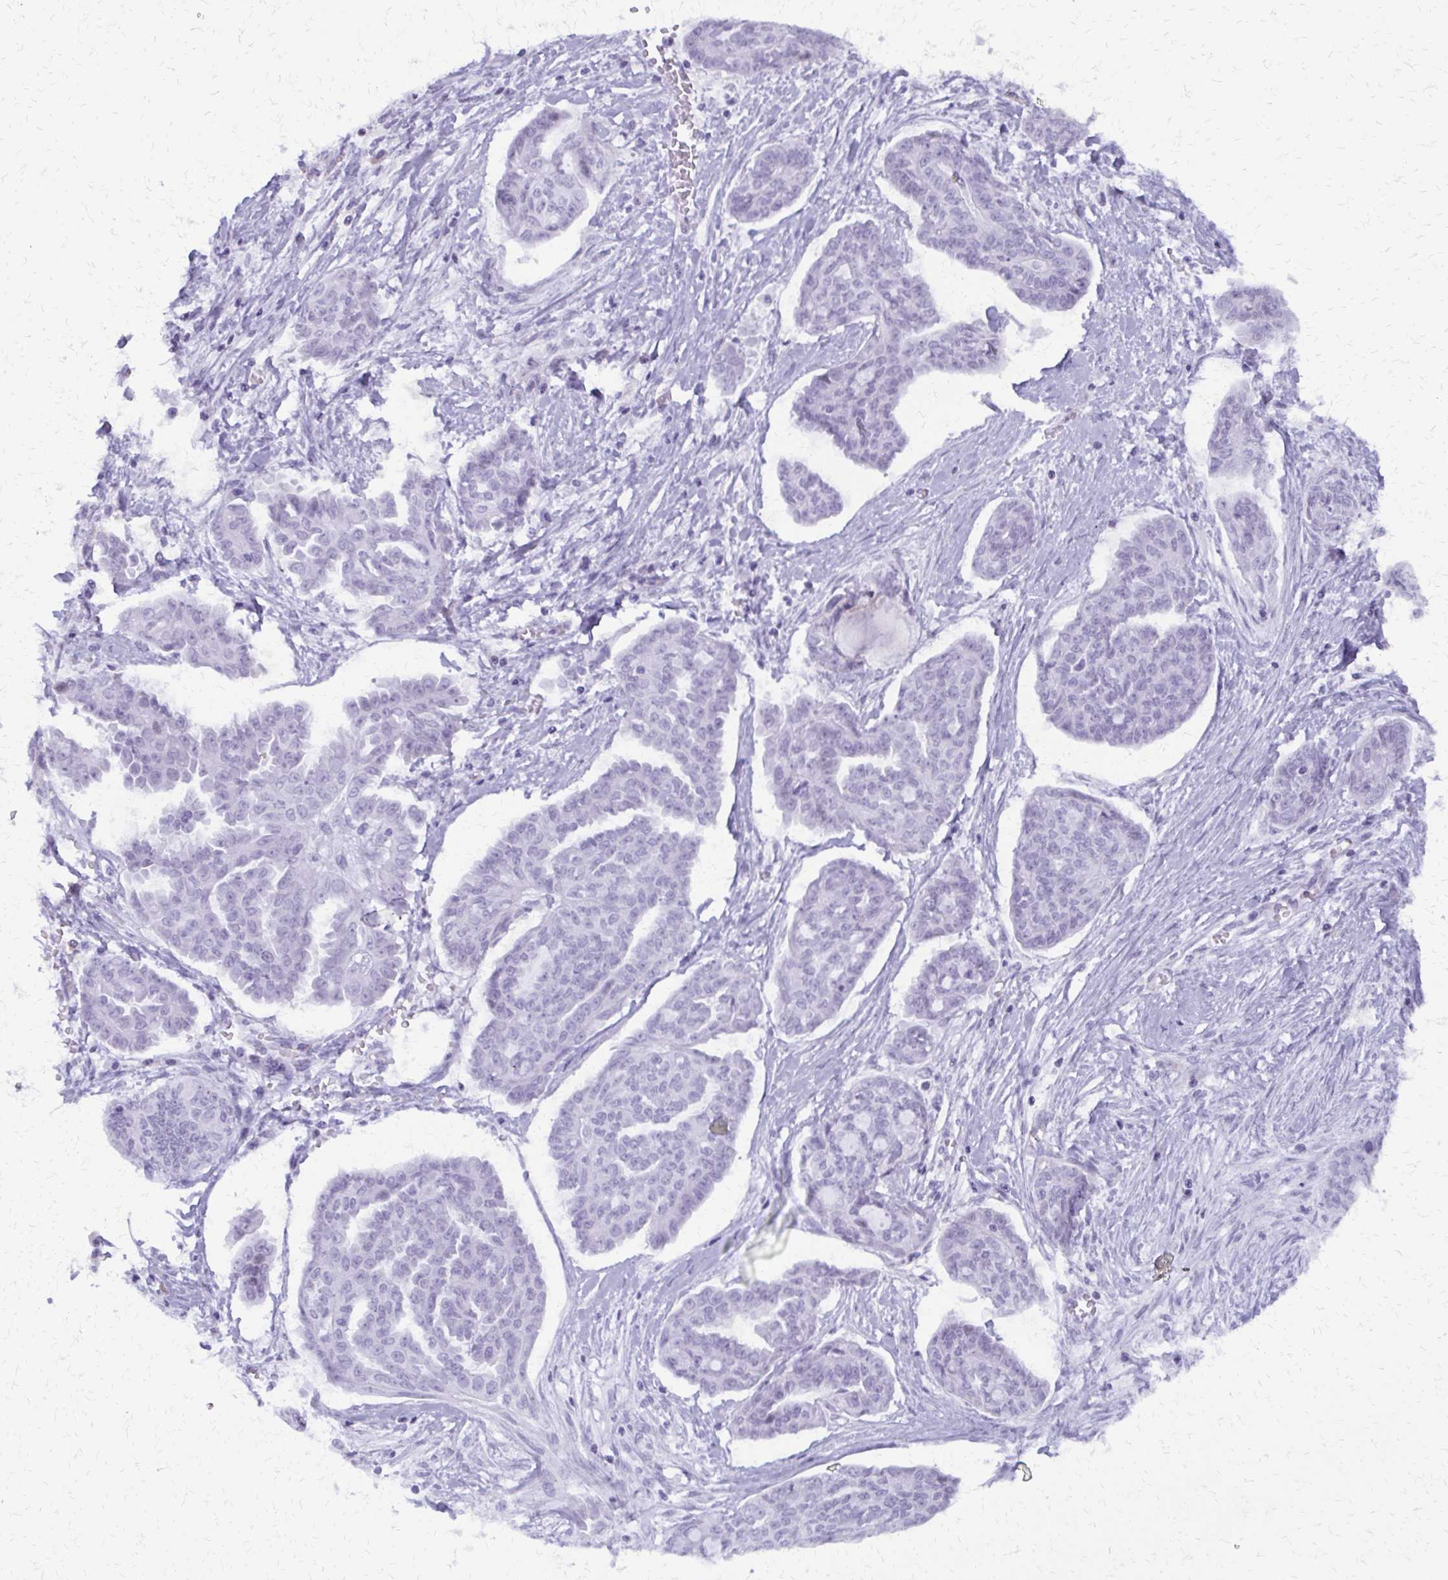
{"staining": {"intensity": "negative", "quantity": "none", "location": "none"}, "tissue": "ovarian cancer", "cell_type": "Tumor cells", "image_type": "cancer", "snomed": [{"axis": "morphology", "description": "Cystadenocarcinoma, serous, NOS"}, {"axis": "topography", "description": "Ovary"}], "caption": "The photomicrograph exhibits no staining of tumor cells in ovarian cancer. Nuclei are stained in blue.", "gene": "FAM162B", "patient": {"sex": "female", "age": 71}}